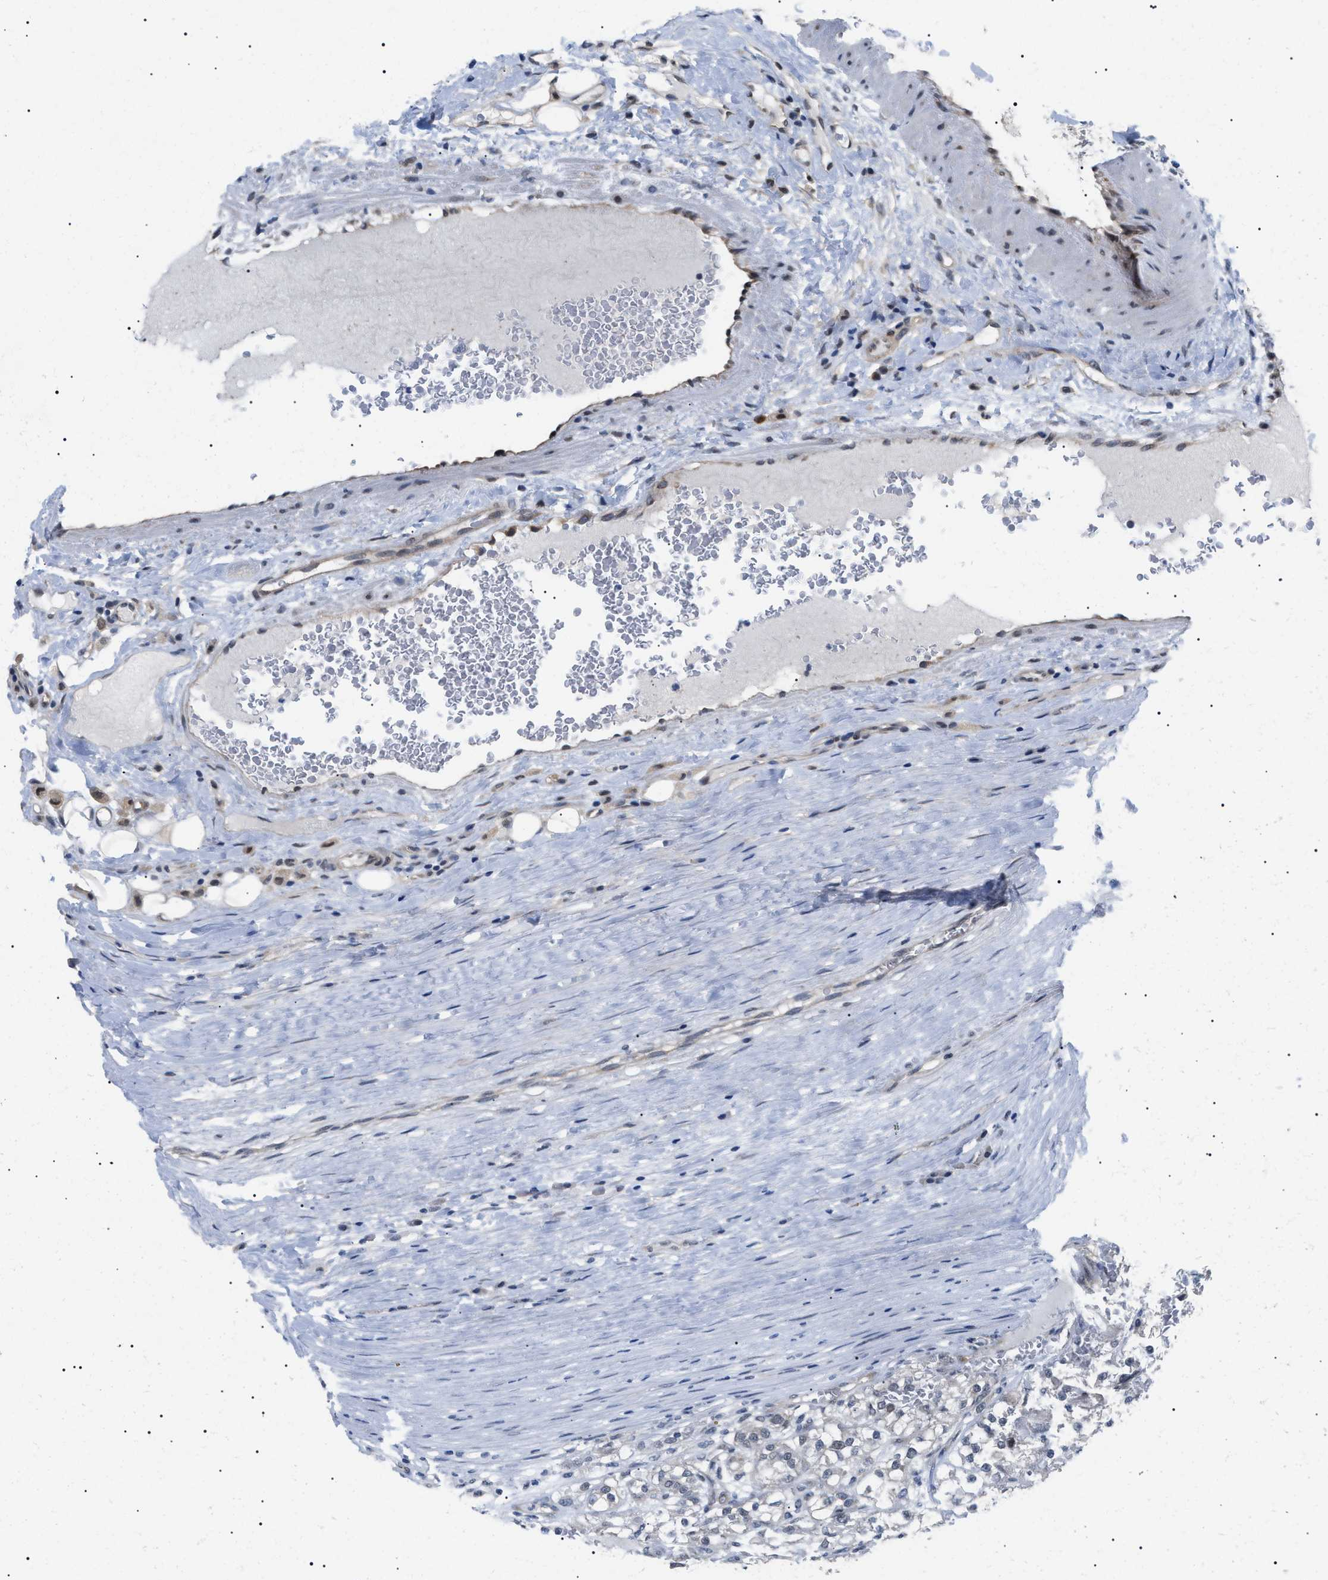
{"staining": {"intensity": "negative", "quantity": "none", "location": "none"}, "tissue": "renal cancer", "cell_type": "Tumor cells", "image_type": "cancer", "snomed": [{"axis": "morphology", "description": "Adenocarcinoma, NOS"}, {"axis": "topography", "description": "Kidney"}], "caption": "Immunohistochemistry (IHC) micrograph of human adenocarcinoma (renal) stained for a protein (brown), which displays no positivity in tumor cells.", "gene": "GARRE1", "patient": {"sex": "female", "age": 52}}